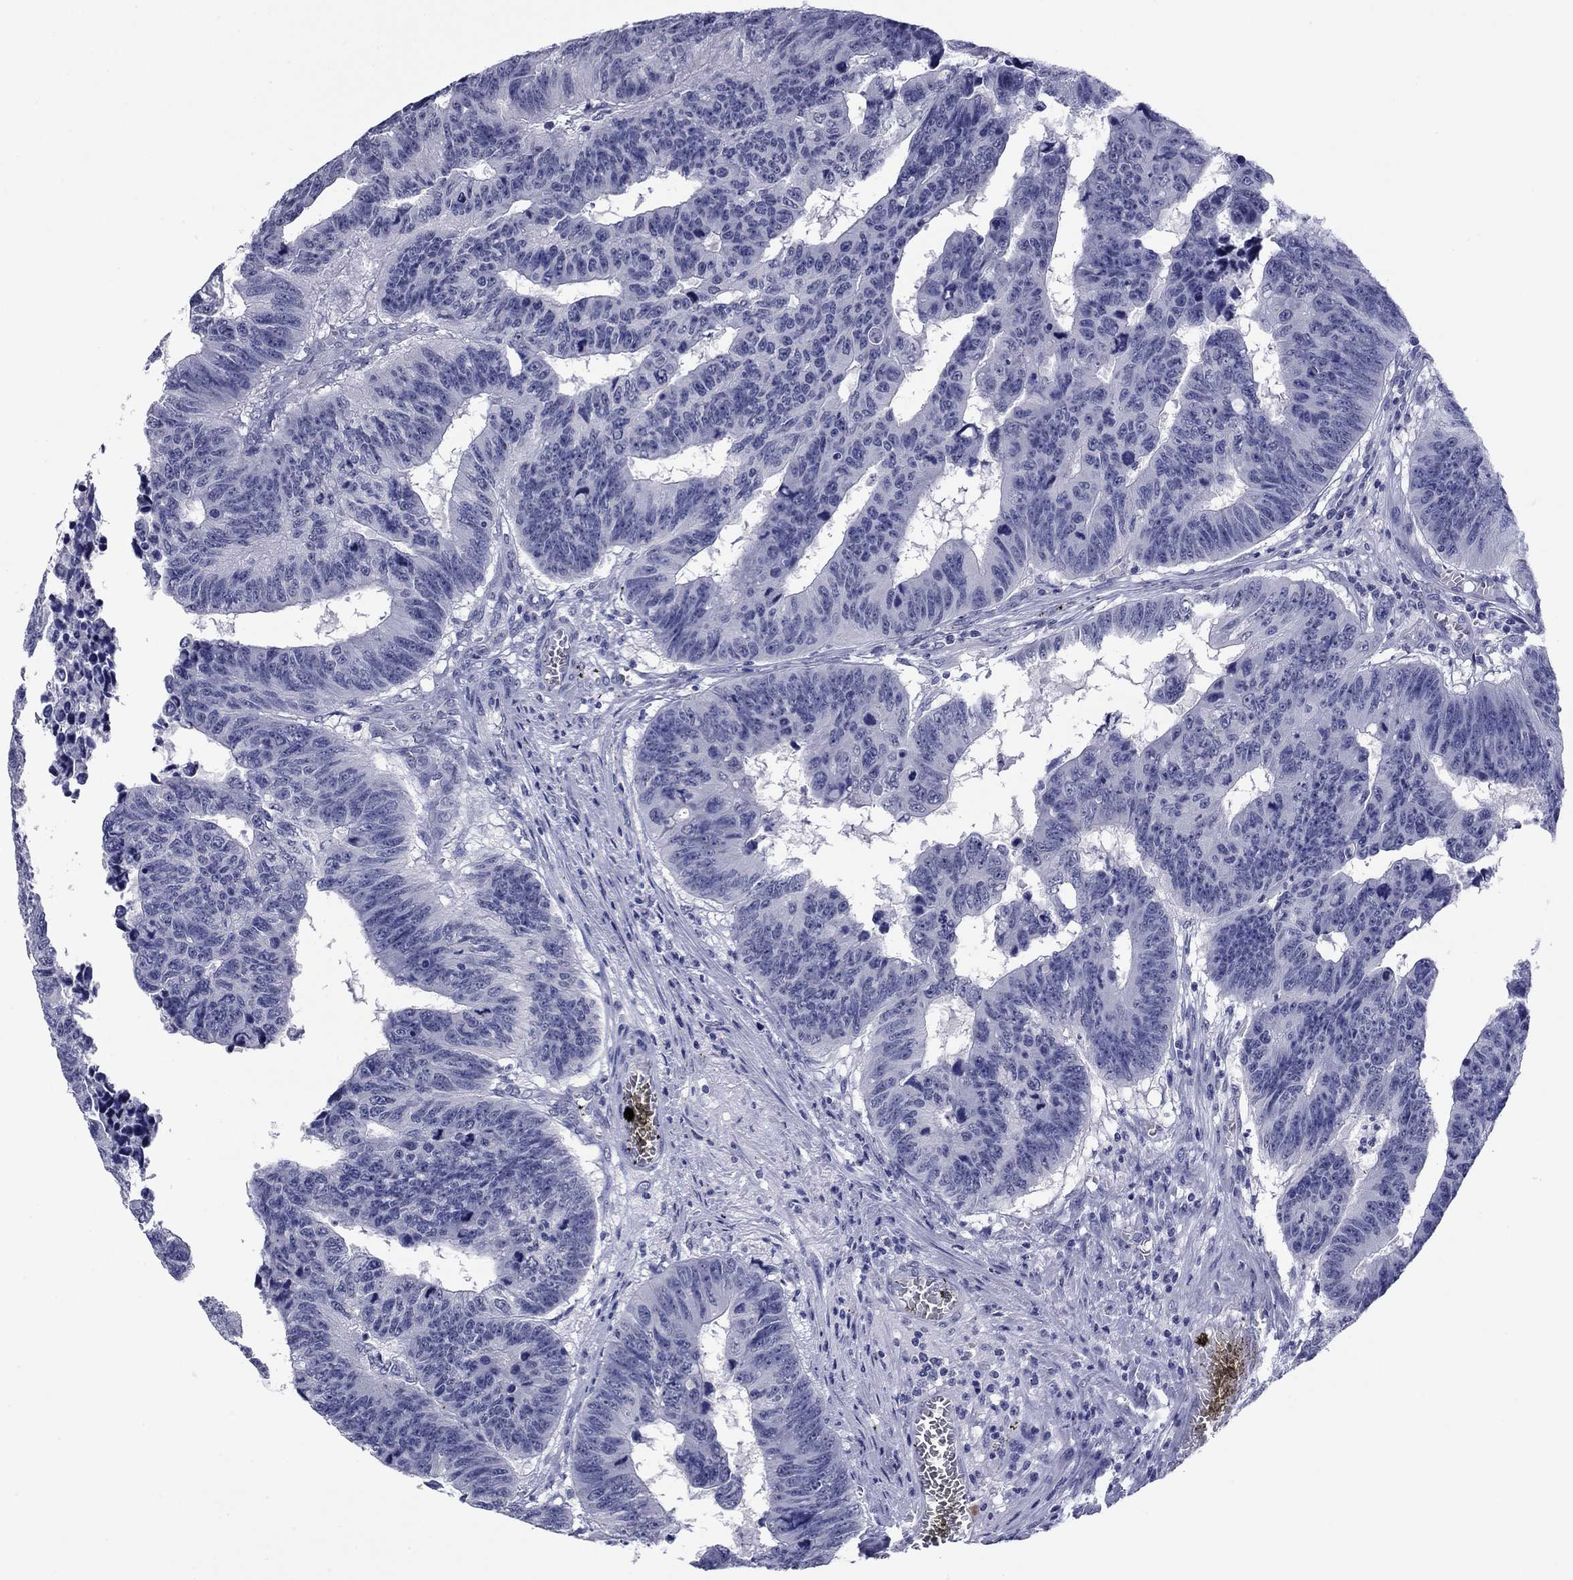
{"staining": {"intensity": "negative", "quantity": "none", "location": "none"}, "tissue": "colorectal cancer", "cell_type": "Tumor cells", "image_type": "cancer", "snomed": [{"axis": "morphology", "description": "Adenocarcinoma, NOS"}, {"axis": "topography", "description": "Appendix"}, {"axis": "topography", "description": "Colon"}, {"axis": "topography", "description": "Cecum"}, {"axis": "topography", "description": "Colon asc"}], "caption": "This is an IHC histopathology image of human colorectal adenocarcinoma. There is no staining in tumor cells.", "gene": "HAO1", "patient": {"sex": "female", "age": 85}}